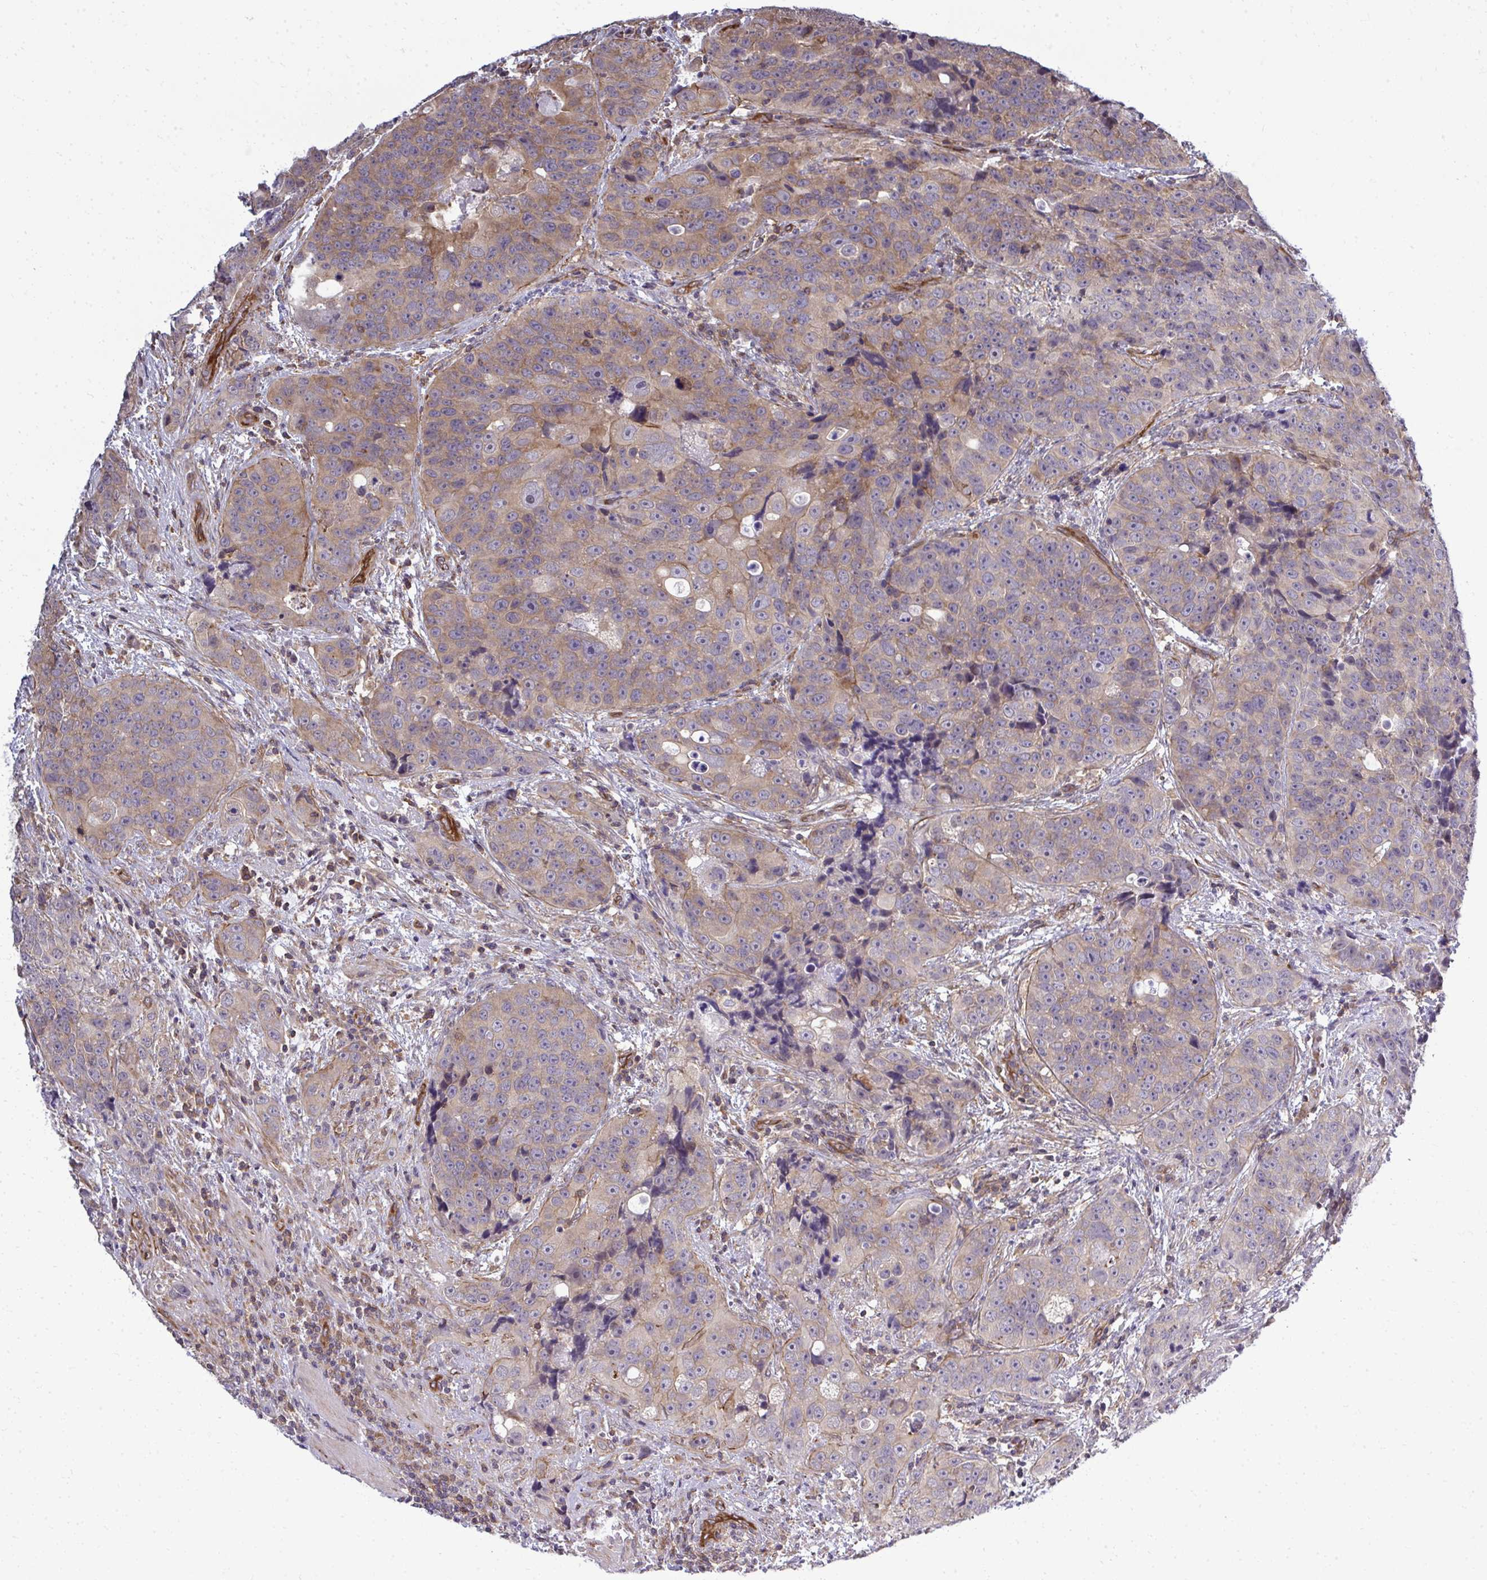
{"staining": {"intensity": "moderate", "quantity": ">75%", "location": "cytoplasmic/membranous"}, "tissue": "urothelial cancer", "cell_type": "Tumor cells", "image_type": "cancer", "snomed": [{"axis": "morphology", "description": "Urothelial carcinoma, NOS"}, {"axis": "topography", "description": "Urinary bladder"}], "caption": "The photomicrograph displays a brown stain indicating the presence of a protein in the cytoplasmic/membranous of tumor cells in urothelial cancer.", "gene": "FUT10", "patient": {"sex": "male", "age": 52}}